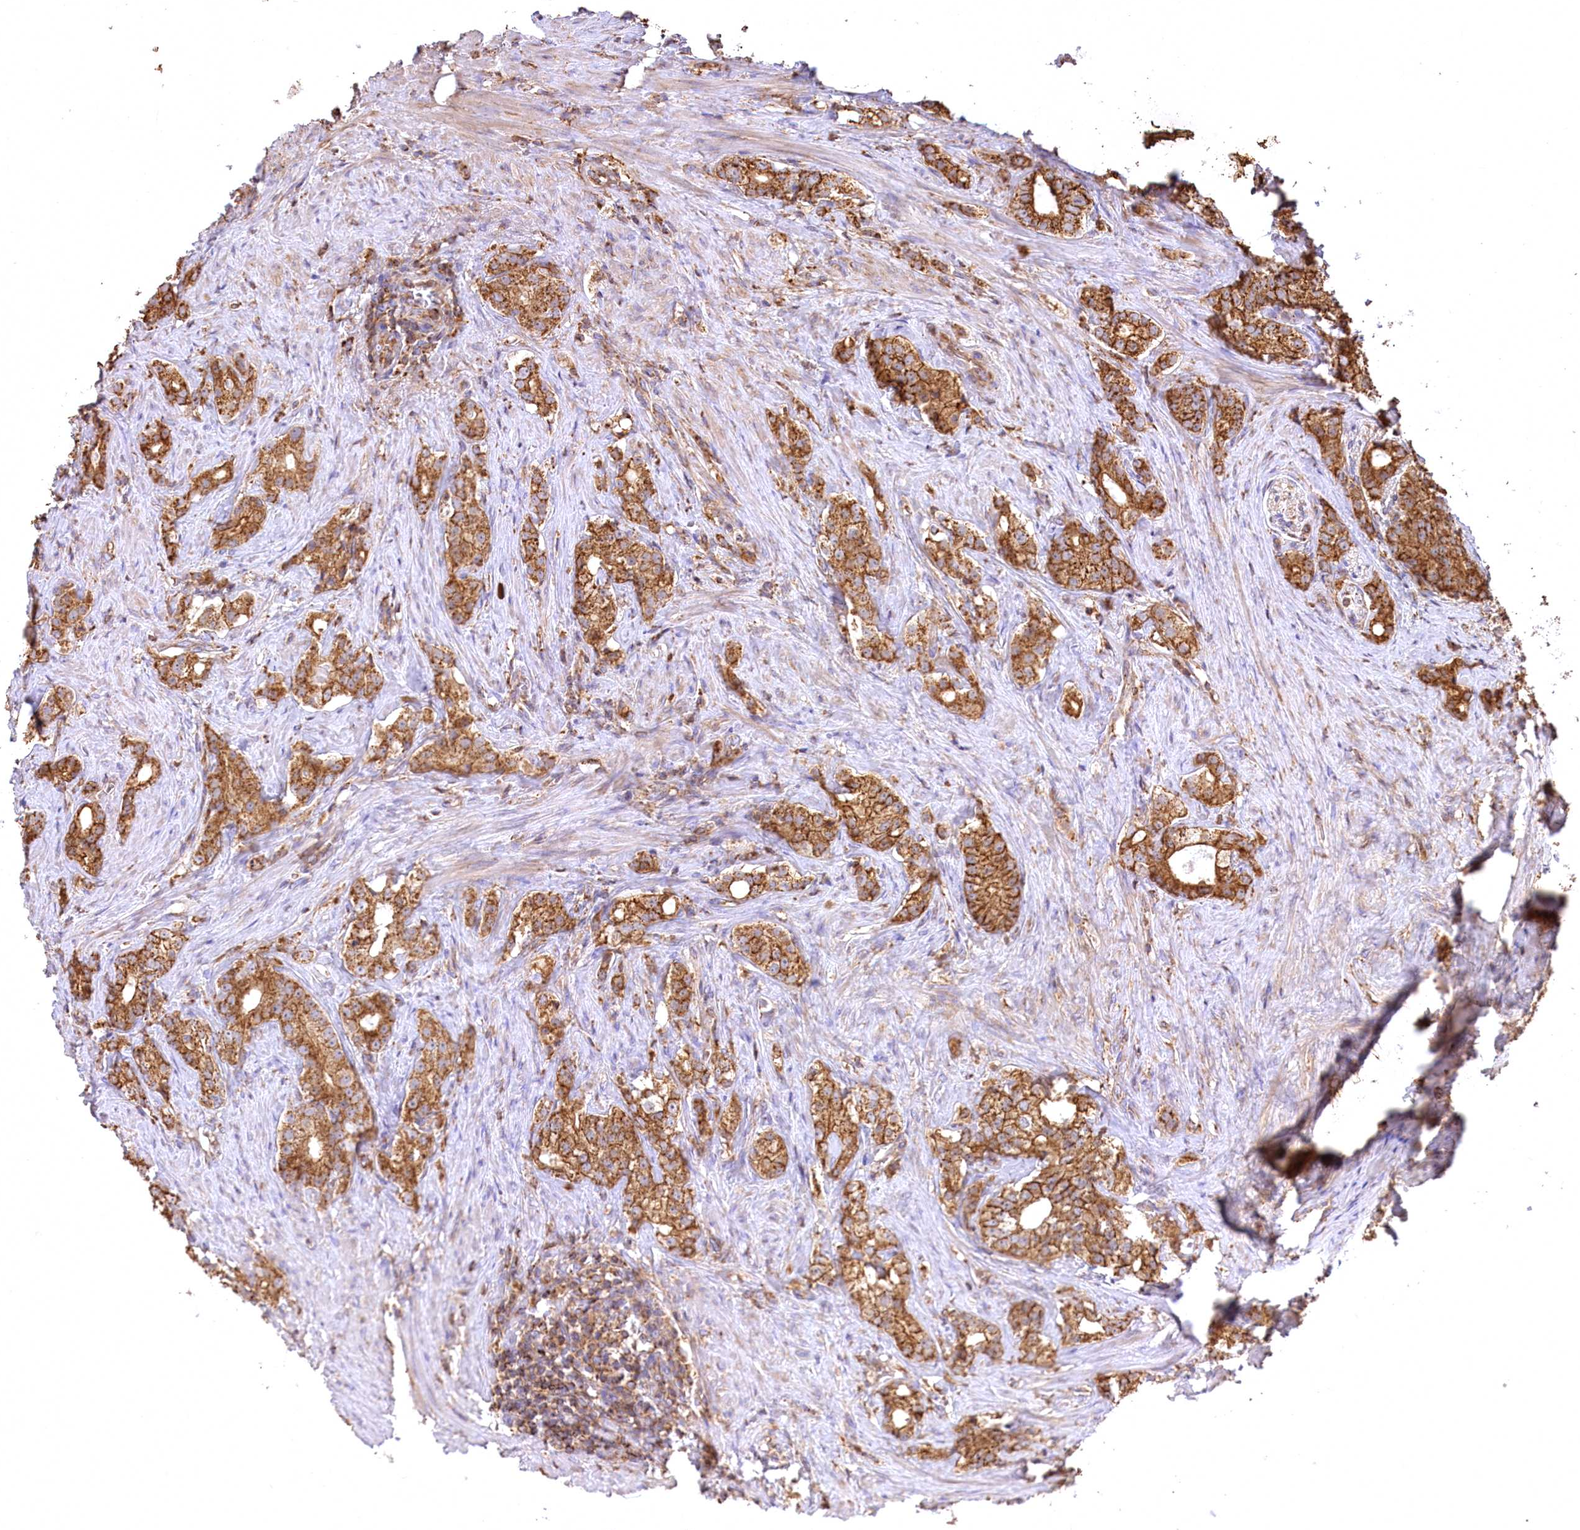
{"staining": {"intensity": "strong", "quantity": ">75%", "location": "cytoplasmic/membranous"}, "tissue": "prostate cancer", "cell_type": "Tumor cells", "image_type": "cancer", "snomed": [{"axis": "morphology", "description": "Adenocarcinoma, Low grade"}, {"axis": "topography", "description": "Prostate"}], "caption": "The photomicrograph displays immunohistochemical staining of prostate cancer. There is strong cytoplasmic/membranous positivity is seen in about >75% of tumor cells. Using DAB (brown) and hematoxylin (blue) stains, captured at high magnification using brightfield microscopy.", "gene": "CARD19", "patient": {"sex": "male", "age": 71}}